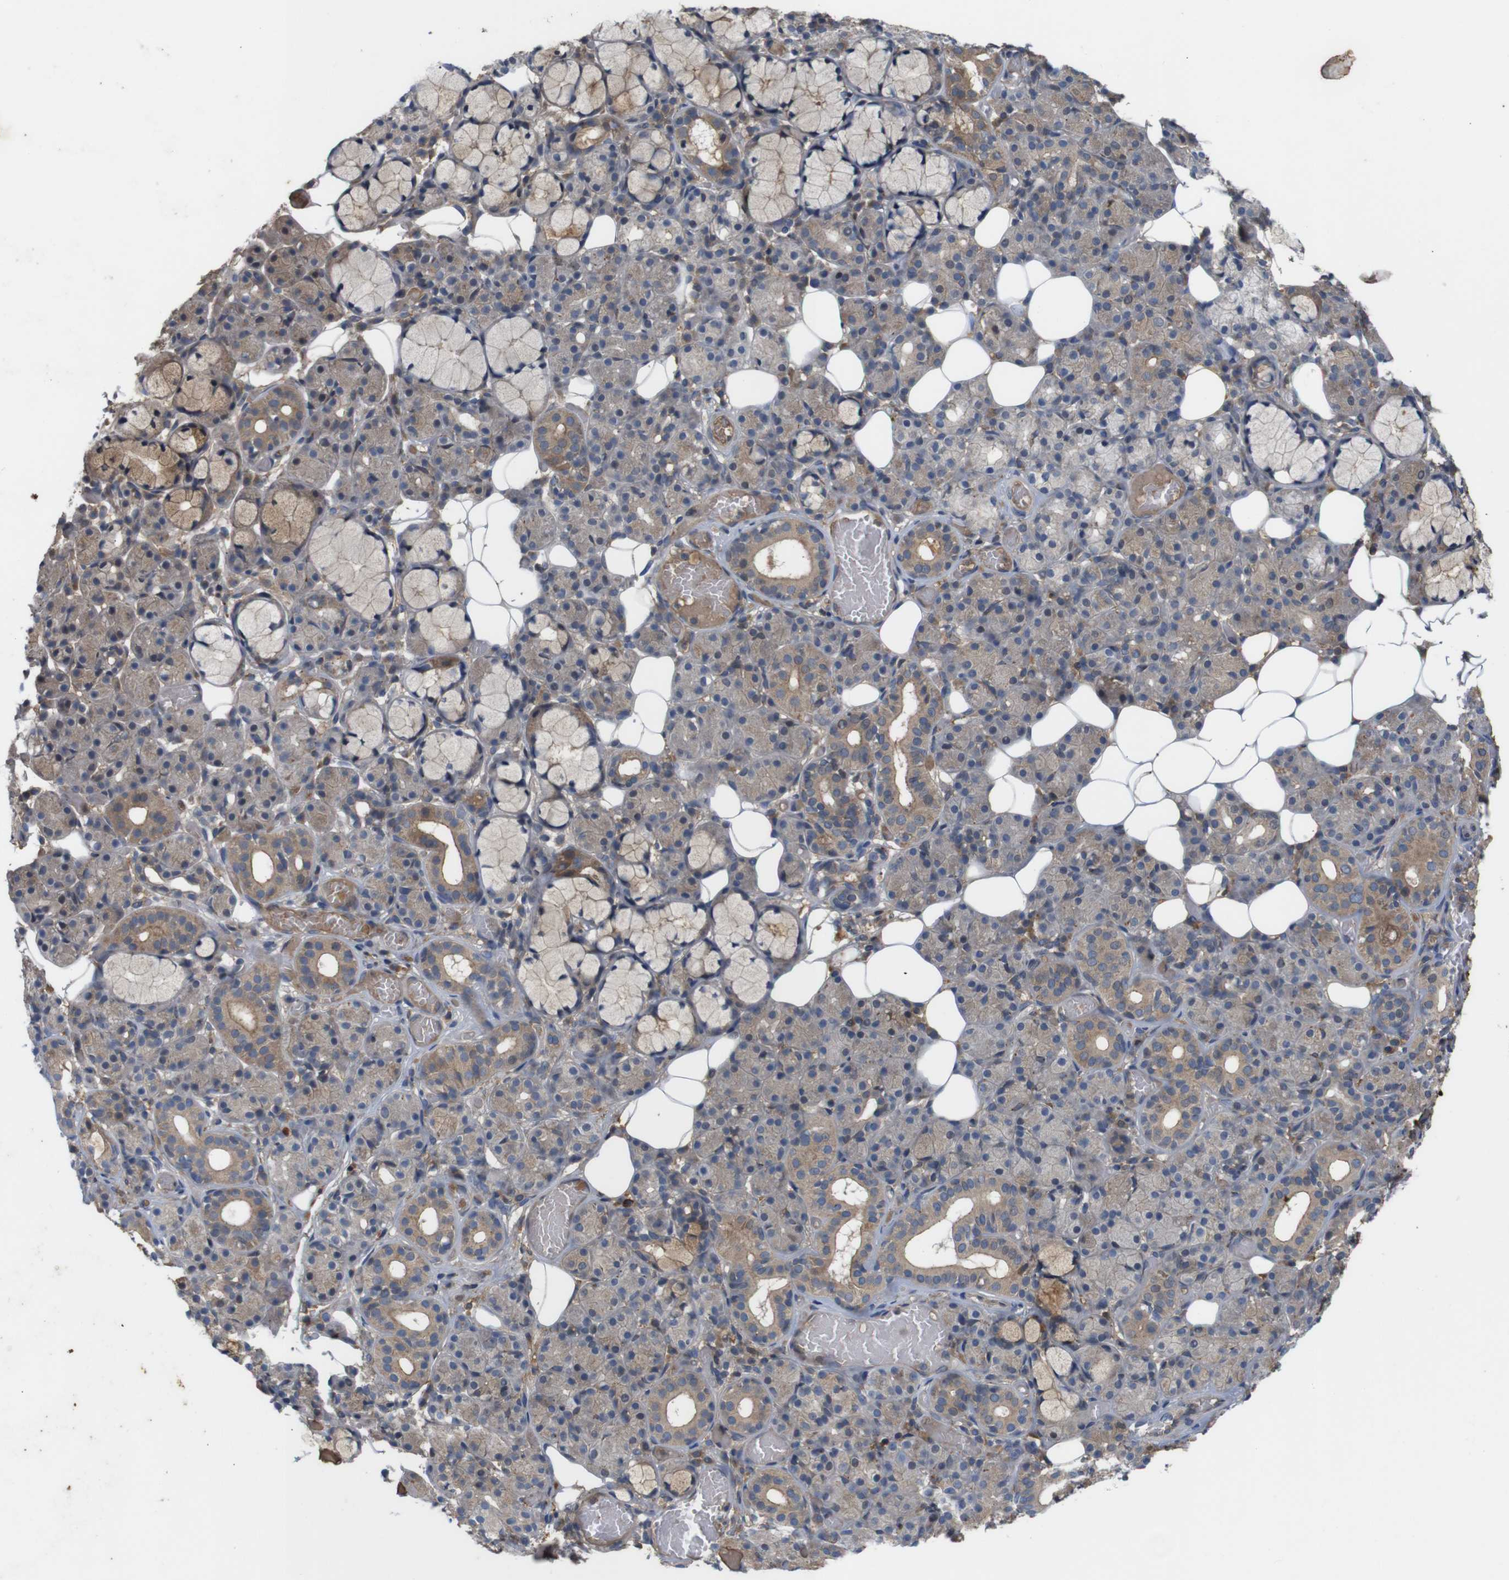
{"staining": {"intensity": "weak", "quantity": "25%-75%", "location": "cytoplasmic/membranous"}, "tissue": "salivary gland", "cell_type": "Glandular cells", "image_type": "normal", "snomed": [{"axis": "morphology", "description": "Normal tissue, NOS"}, {"axis": "topography", "description": "Salivary gland"}], "caption": "This is a photomicrograph of IHC staining of normal salivary gland, which shows weak positivity in the cytoplasmic/membranous of glandular cells.", "gene": "PTPN1", "patient": {"sex": "male", "age": 63}}